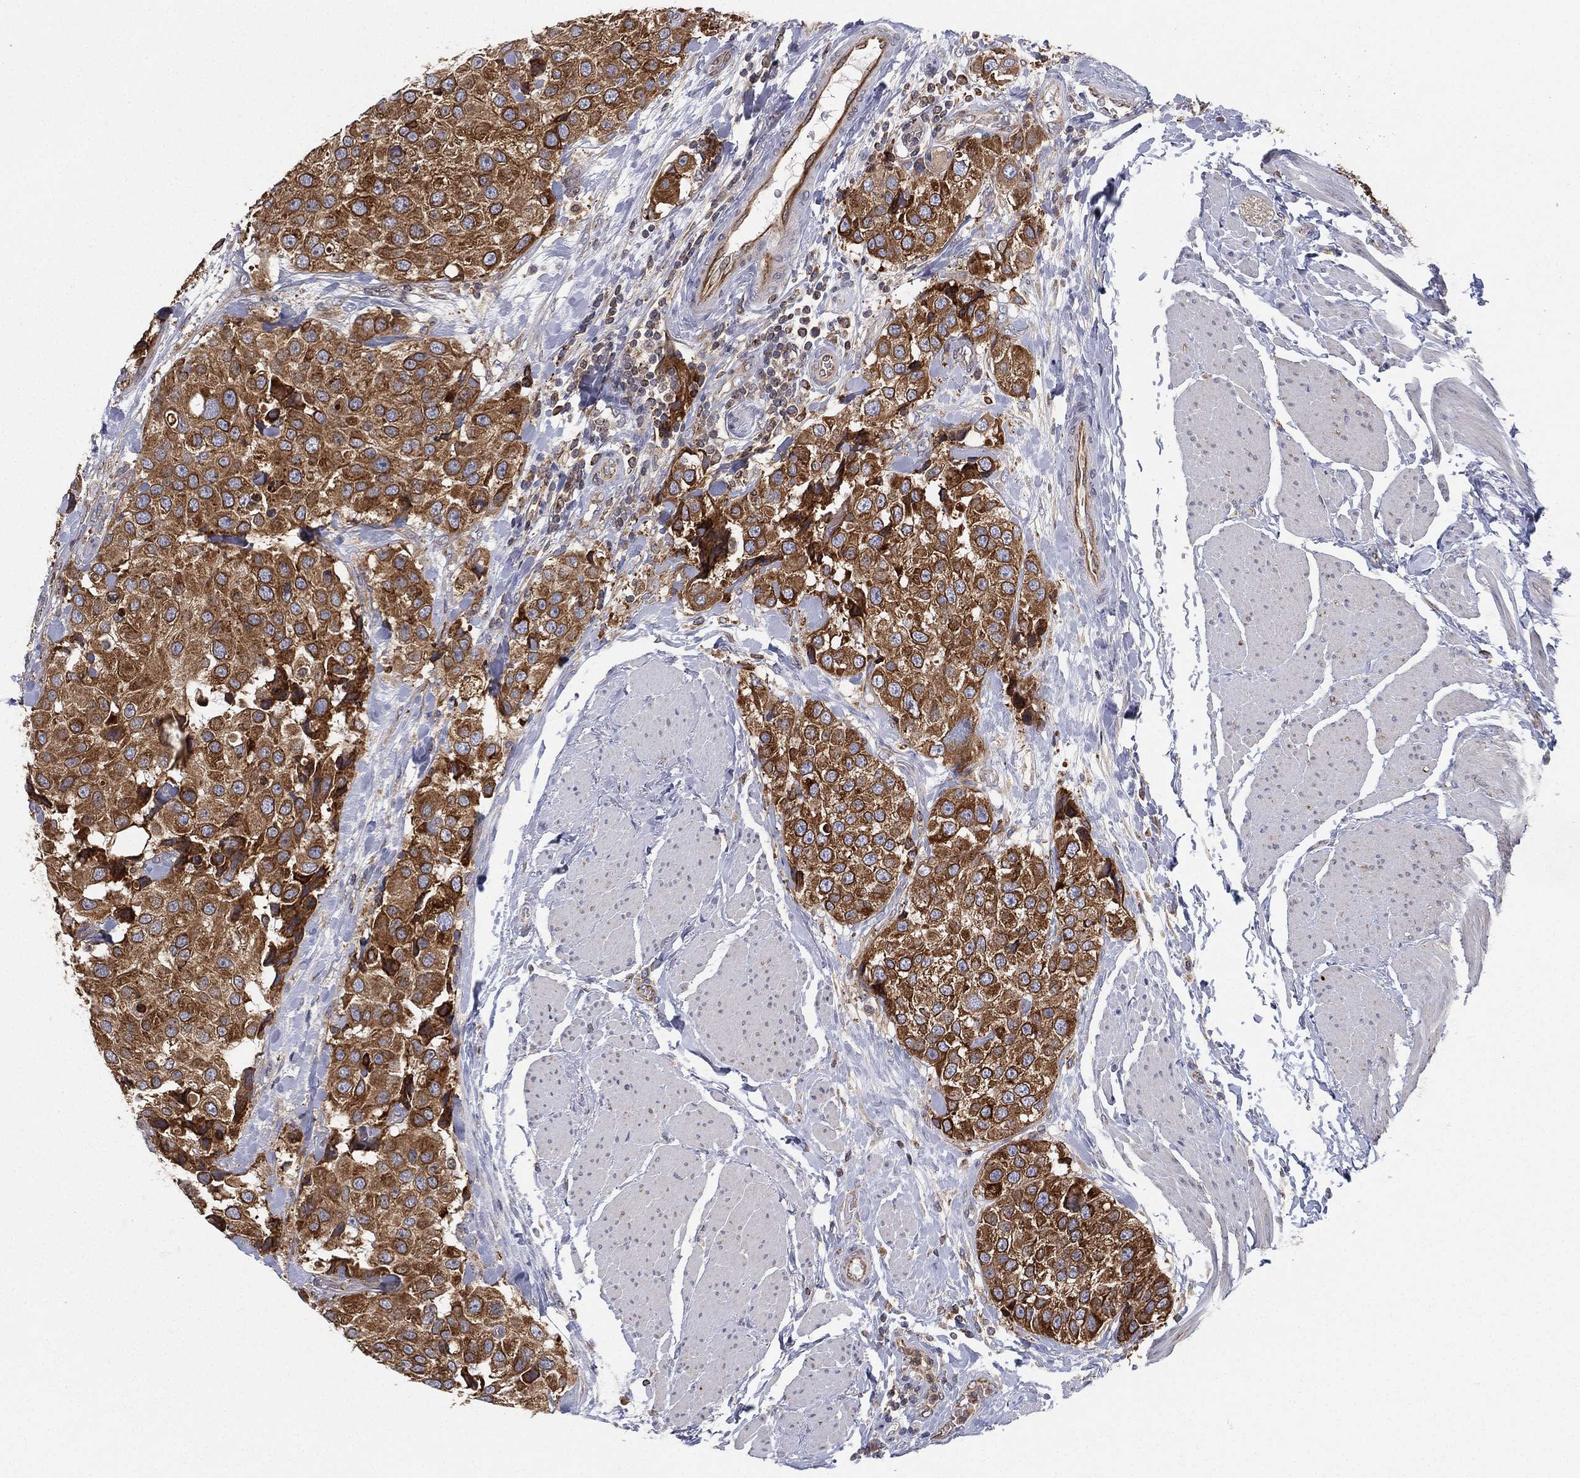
{"staining": {"intensity": "strong", "quantity": ">75%", "location": "cytoplasmic/membranous"}, "tissue": "urothelial cancer", "cell_type": "Tumor cells", "image_type": "cancer", "snomed": [{"axis": "morphology", "description": "Urothelial carcinoma, High grade"}, {"axis": "topography", "description": "Urinary bladder"}], "caption": "Immunohistochemical staining of high-grade urothelial carcinoma reveals high levels of strong cytoplasmic/membranous protein positivity in approximately >75% of tumor cells.", "gene": "CYB5B", "patient": {"sex": "female", "age": 64}}